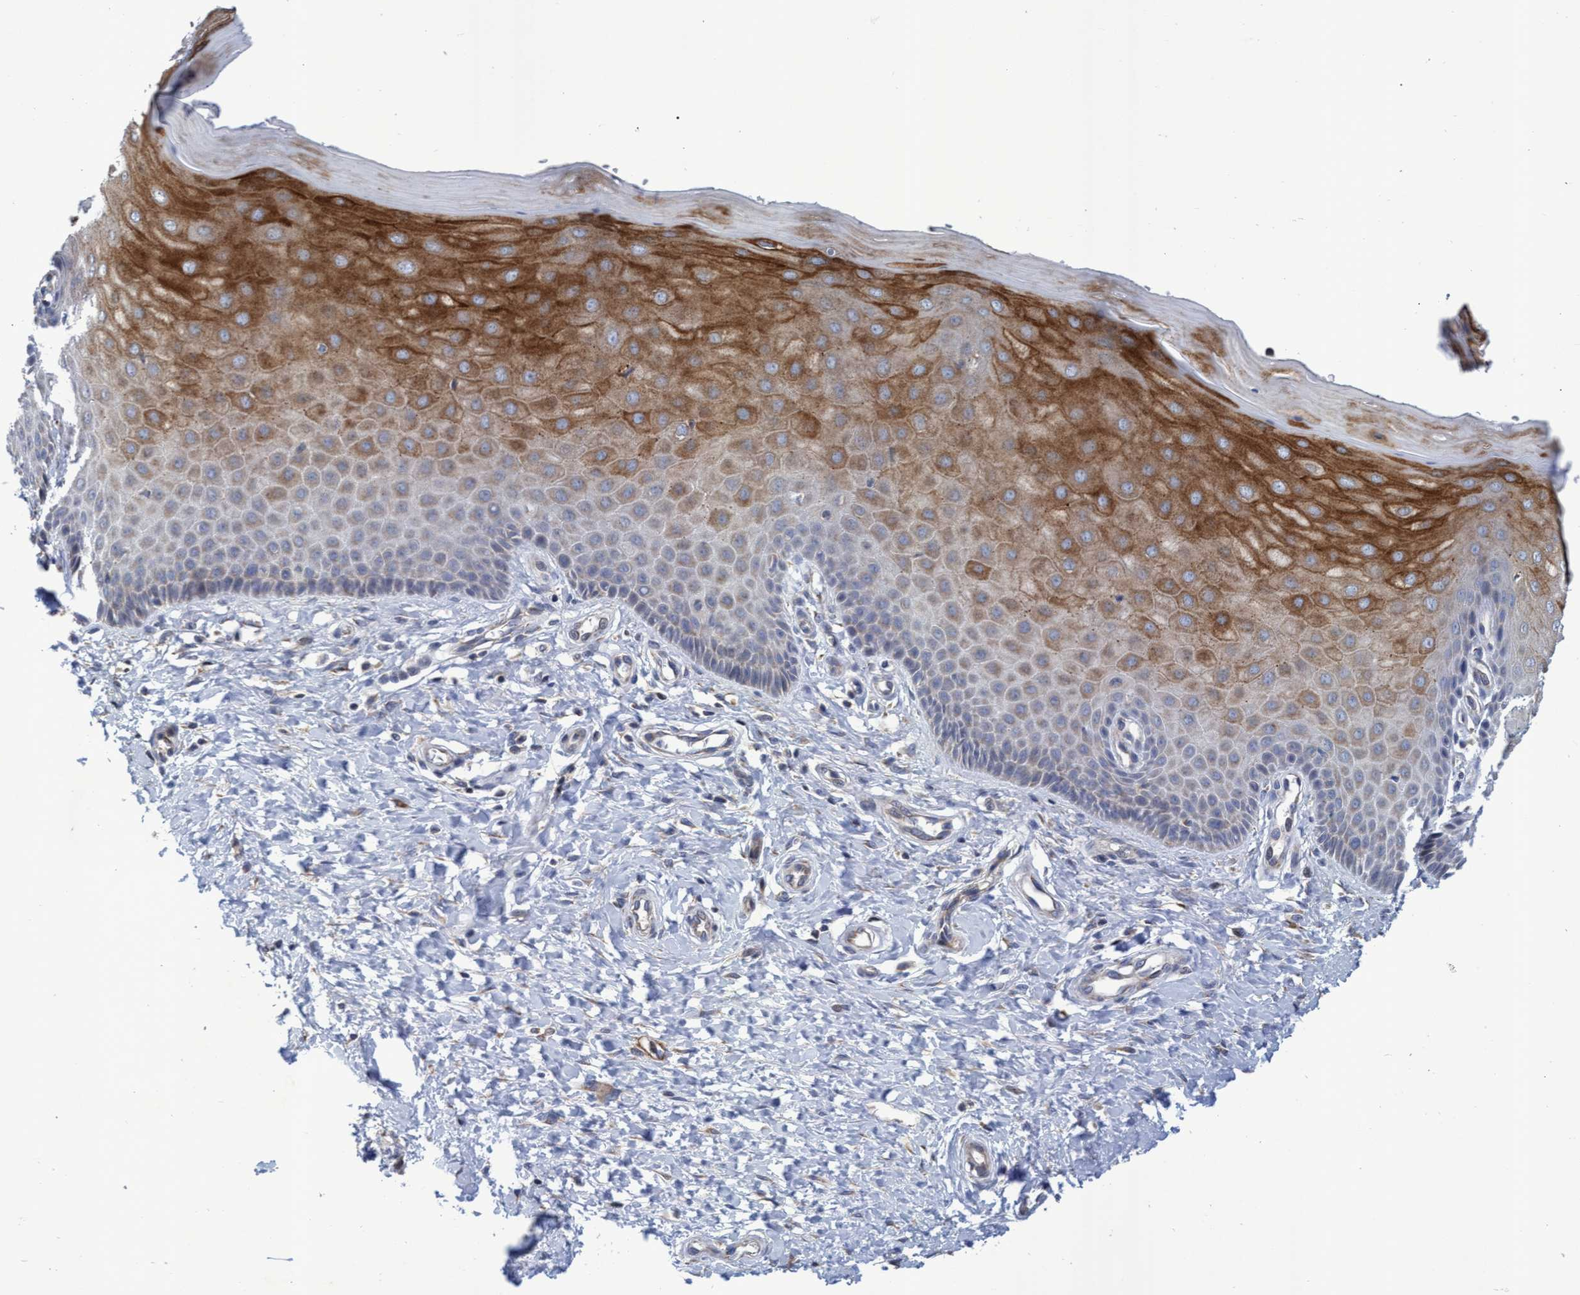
{"staining": {"intensity": "moderate", "quantity": "25%-75%", "location": "cytoplasmic/membranous"}, "tissue": "cervix", "cell_type": "Glandular cells", "image_type": "normal", "snomed": [{"axis": "morphology", "description": "Normal tissue, NOS"}, {"axis": "topography", "description": "Cervix"}], "caption": "High-power microscopy captured an IHC image of benign cervix, revealing moderate cytoplasmic/membranous staining in approximately 25%-75% of glandular cells.", "gene": "NAT16", "patient": {"sex": "female", "age": 55}}